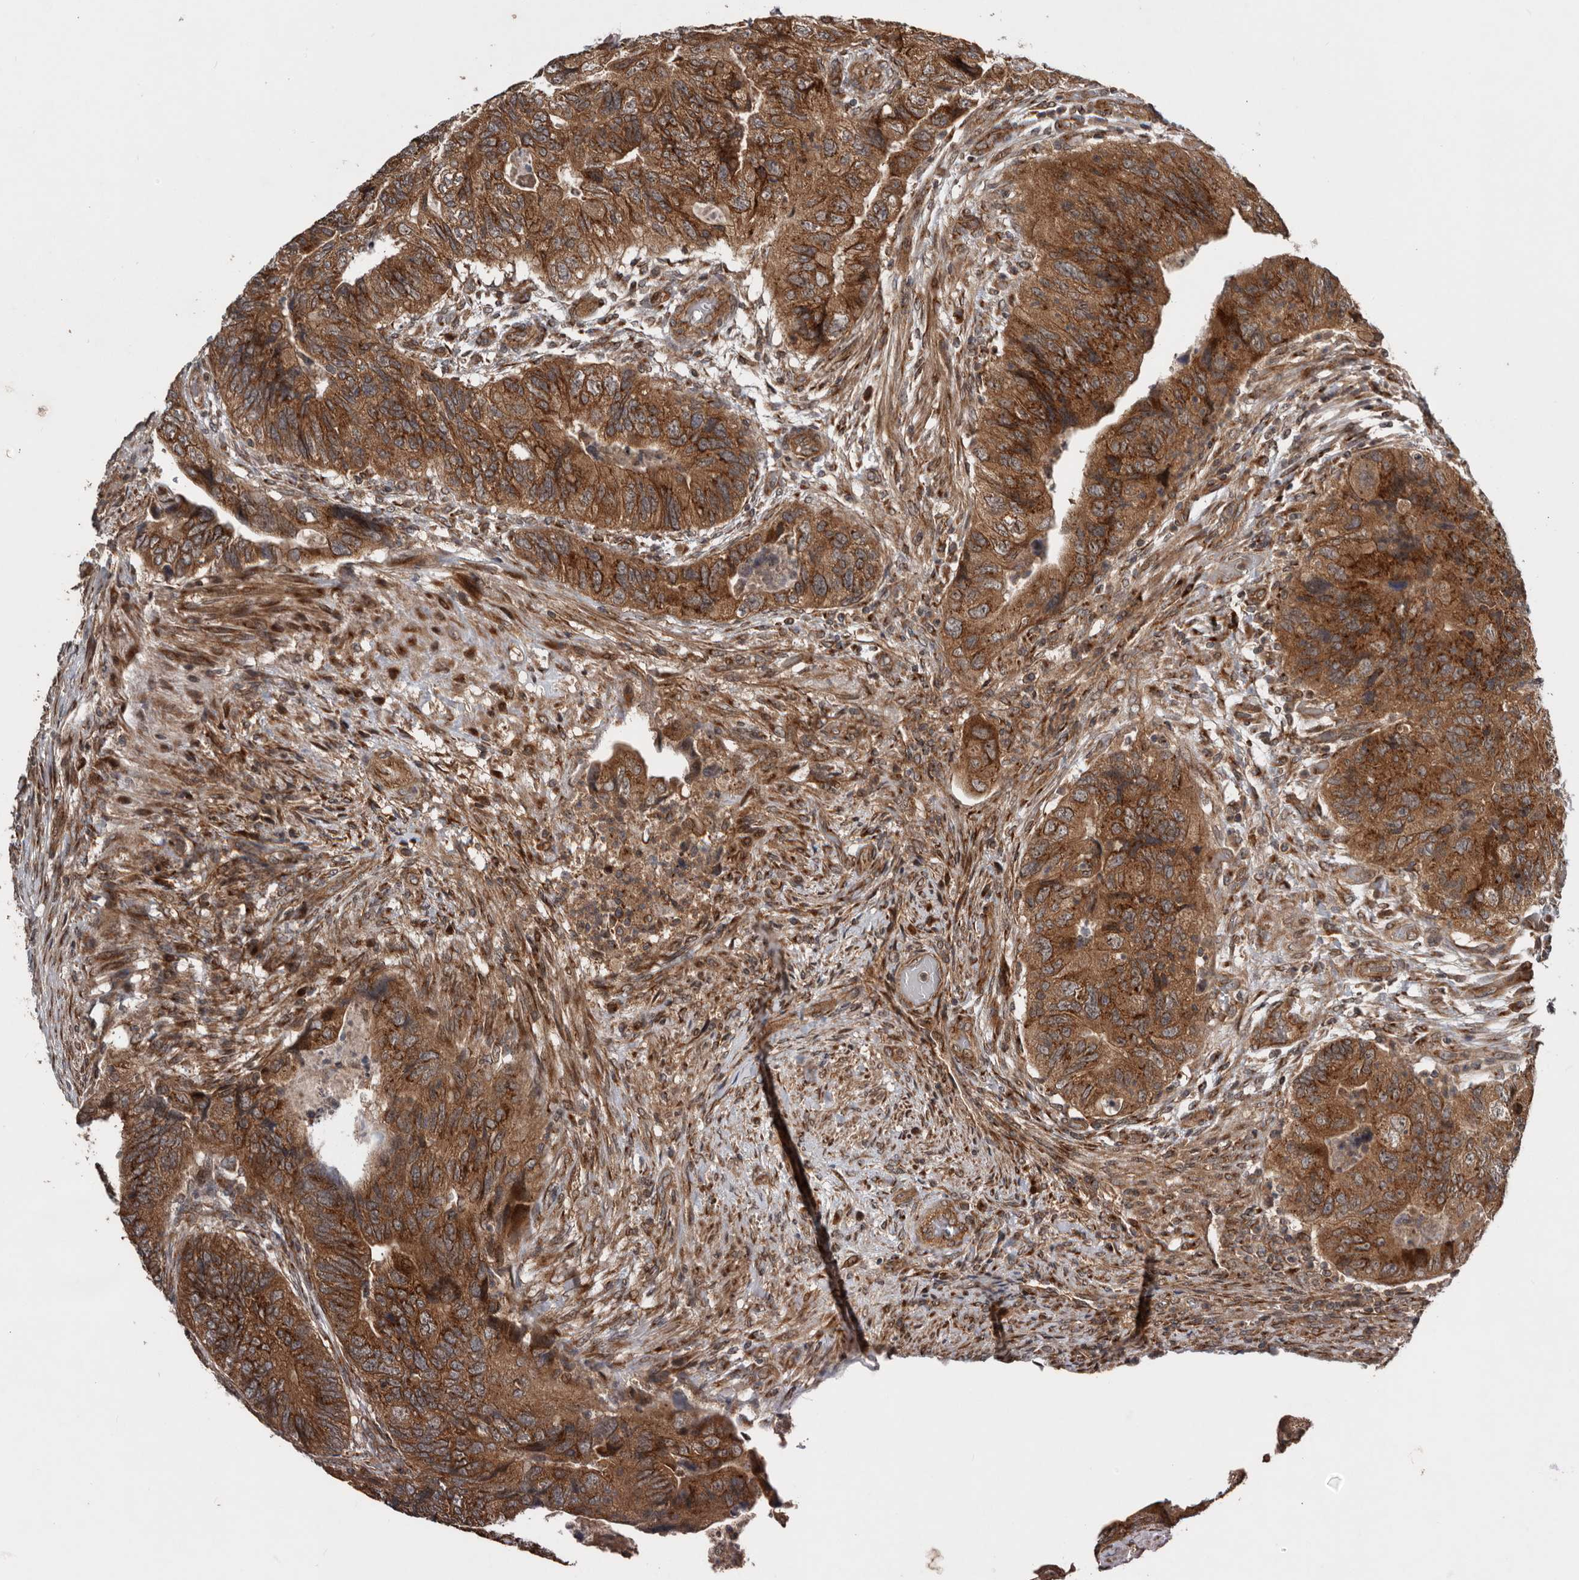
{"staining": {"intensity": "strong", "quantity": ">75%", "location": "cytoplasmic/membranous"}, "tissue": "colorectal cancer", "cell_type": "Tumor cells", "image_type": "cancer", "snomed": [{"axis": "morphology", "description": "Adenocarcinoma, NOS"}, {"axis": "topography", "description": "Rectum"}], "caption": "This is an image of IHC staining of colorectal cancer, which shows strong expression in the cytoplasmic/membranous of tumor cells.", "gene": "CCDC190", "patient": {"sex": "male", "age": 63}}